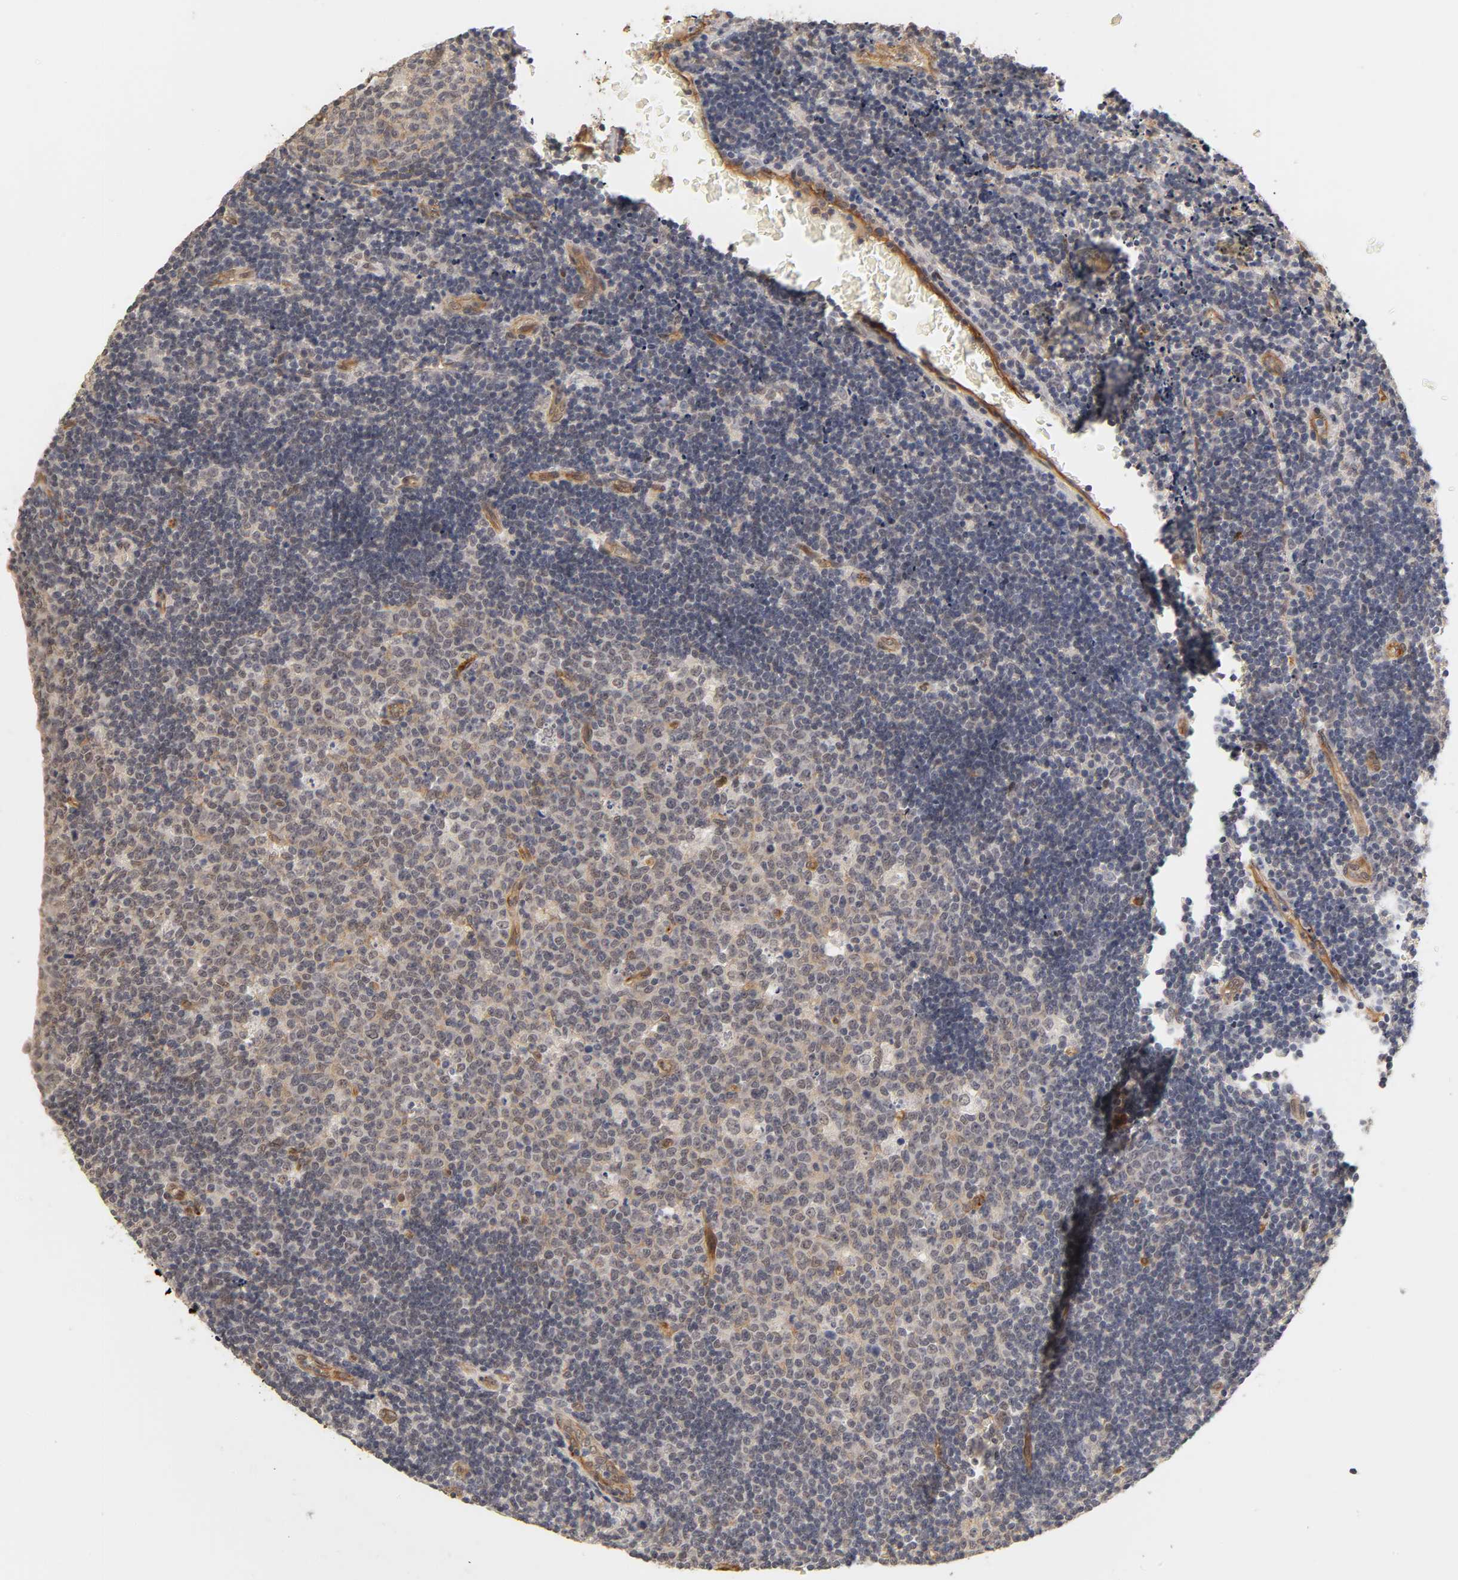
{"staining": {"intensity": "weak", "quantity": "25%-75%", "location": "cytoplasmic/membranous"}, "tissue": "lymph node", "cell_type": "Germinal center cells", "image_type": "normal", "snomed": [{"axis": "morphology", "description": "Normal tissue, NOS"}, {"axis": "topography", "description": "Lymph node"}, {"axis": "topography", "description": "Salivary gland"}], "caption": "The photomicrograph displays a brown stain indicating the presence of a protein in the cytoplasmic/membranous of germinal center cells in lymph node. The protein is stained brown, and the nuclei are stained in blue (DAB (3,3'-diaminobenzidine) IHC with brightfield microscopy, high magnification).", "gene": "LAMB1", "patient": {"sex": "male", "age": 8}}